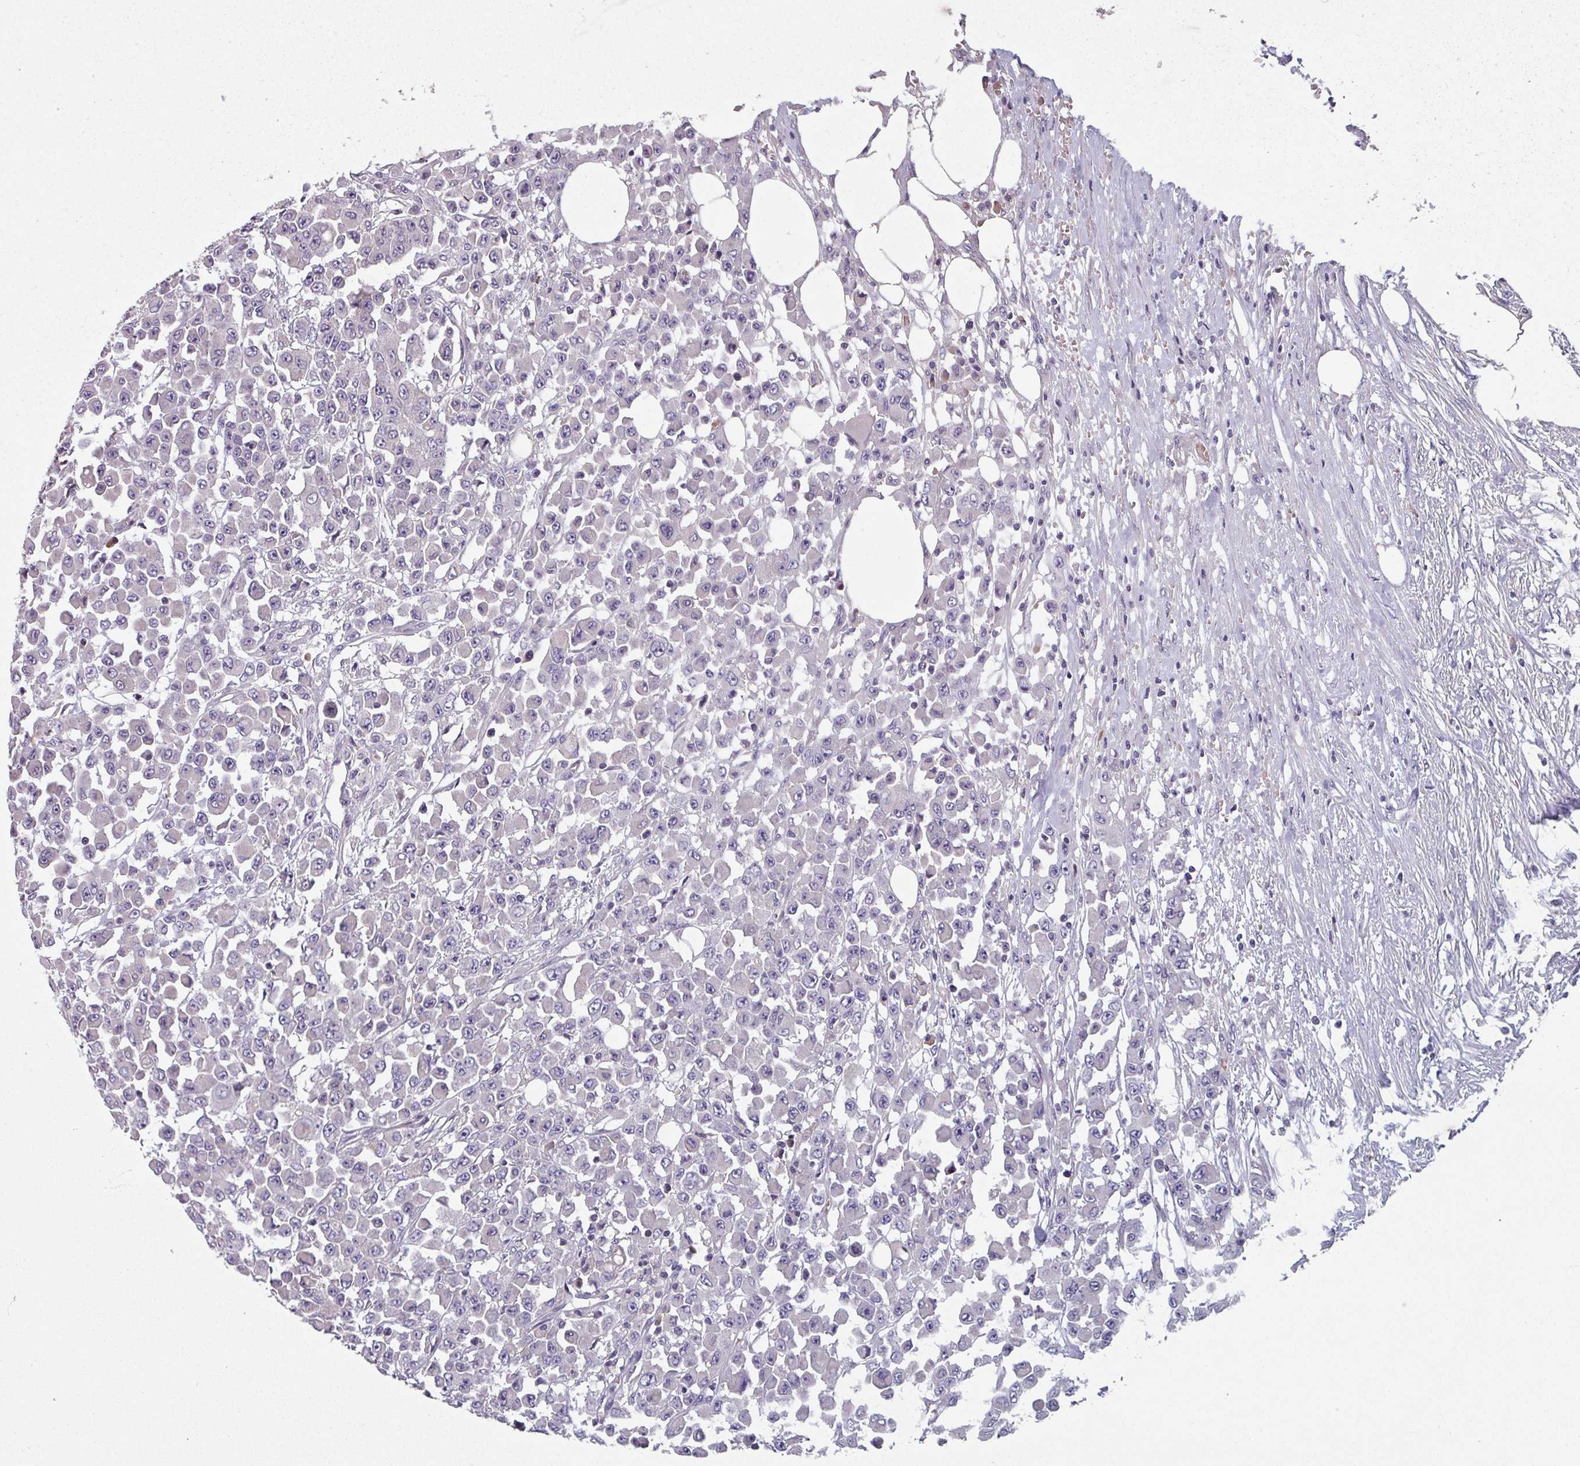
{"staining": {"intensity": "negative", "quantity": "none", "location": "none"}, "tissue": "colorectal cancer", "cell_type": "Tumor cells", "image_type": "cancer", "snomed": [{"axis": "morphology", "description": "Adenocarcinoma, NOS"}, {"axis": "topography", "description": "Colon"}], "caption": "Colorectal adenocarcinoma stained for a protein using immunohistochemistry (IHC) exhibits no positivity tumor cells.", "gene": "TMEM132A", "patient": {"sex": "male", "age": 51}}